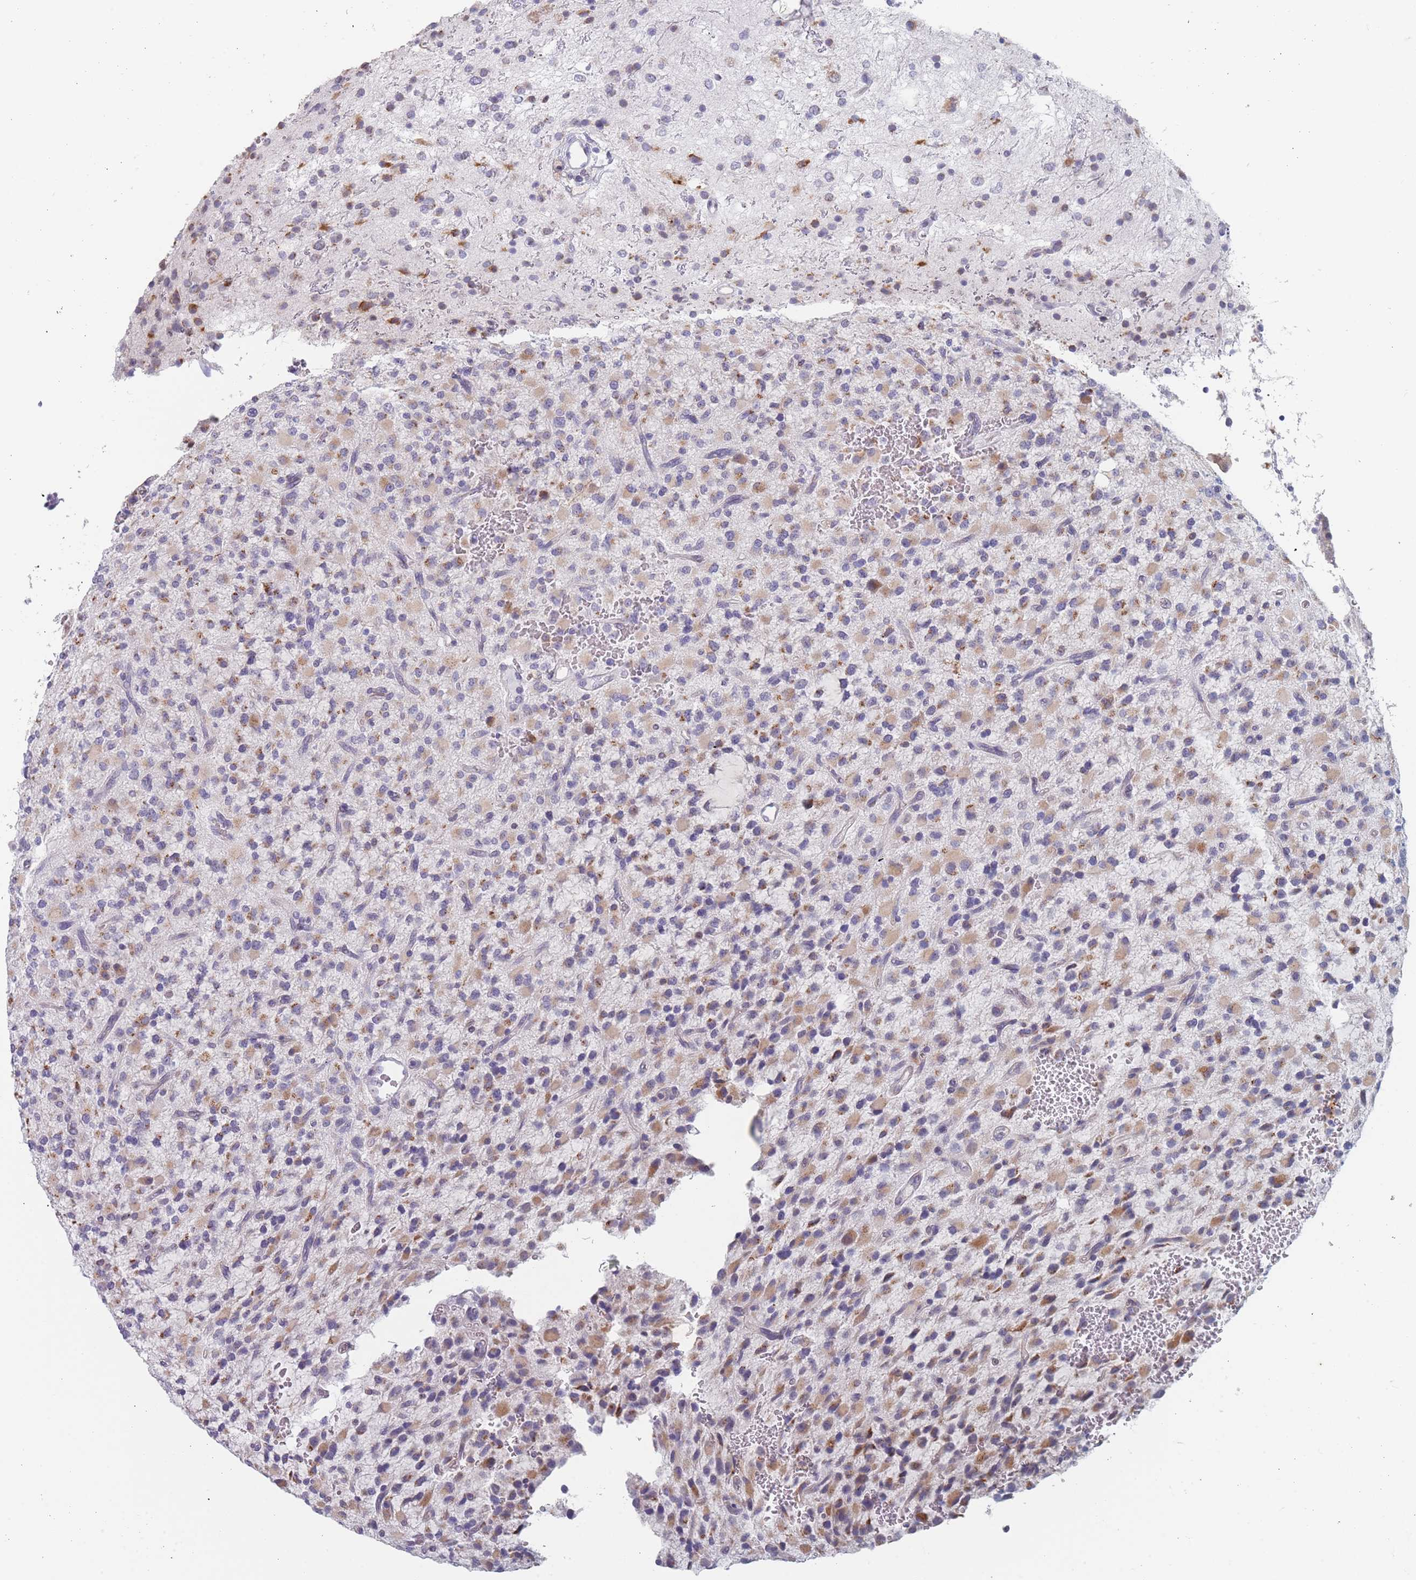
{"staining": {"intensity": "moderate", "quantity": "<25%", "location": "cytoplasmic/membranous"}, "tissue": "glioma", "cell_type": "Tumor cells", "image_type": "cancer", "snomed": [{"axis": "morphology", "description": "Glioma, malignant, High grade"}, {"axis": "topography", "description": "Brain"}], "caption": "The immunohistochemical stain highlights moderate cytoplasmic/membranous positivity in tumor cells of glioma tissue.", "gene": "TMED10", "patient": {"sex": "male", "age": 34}}